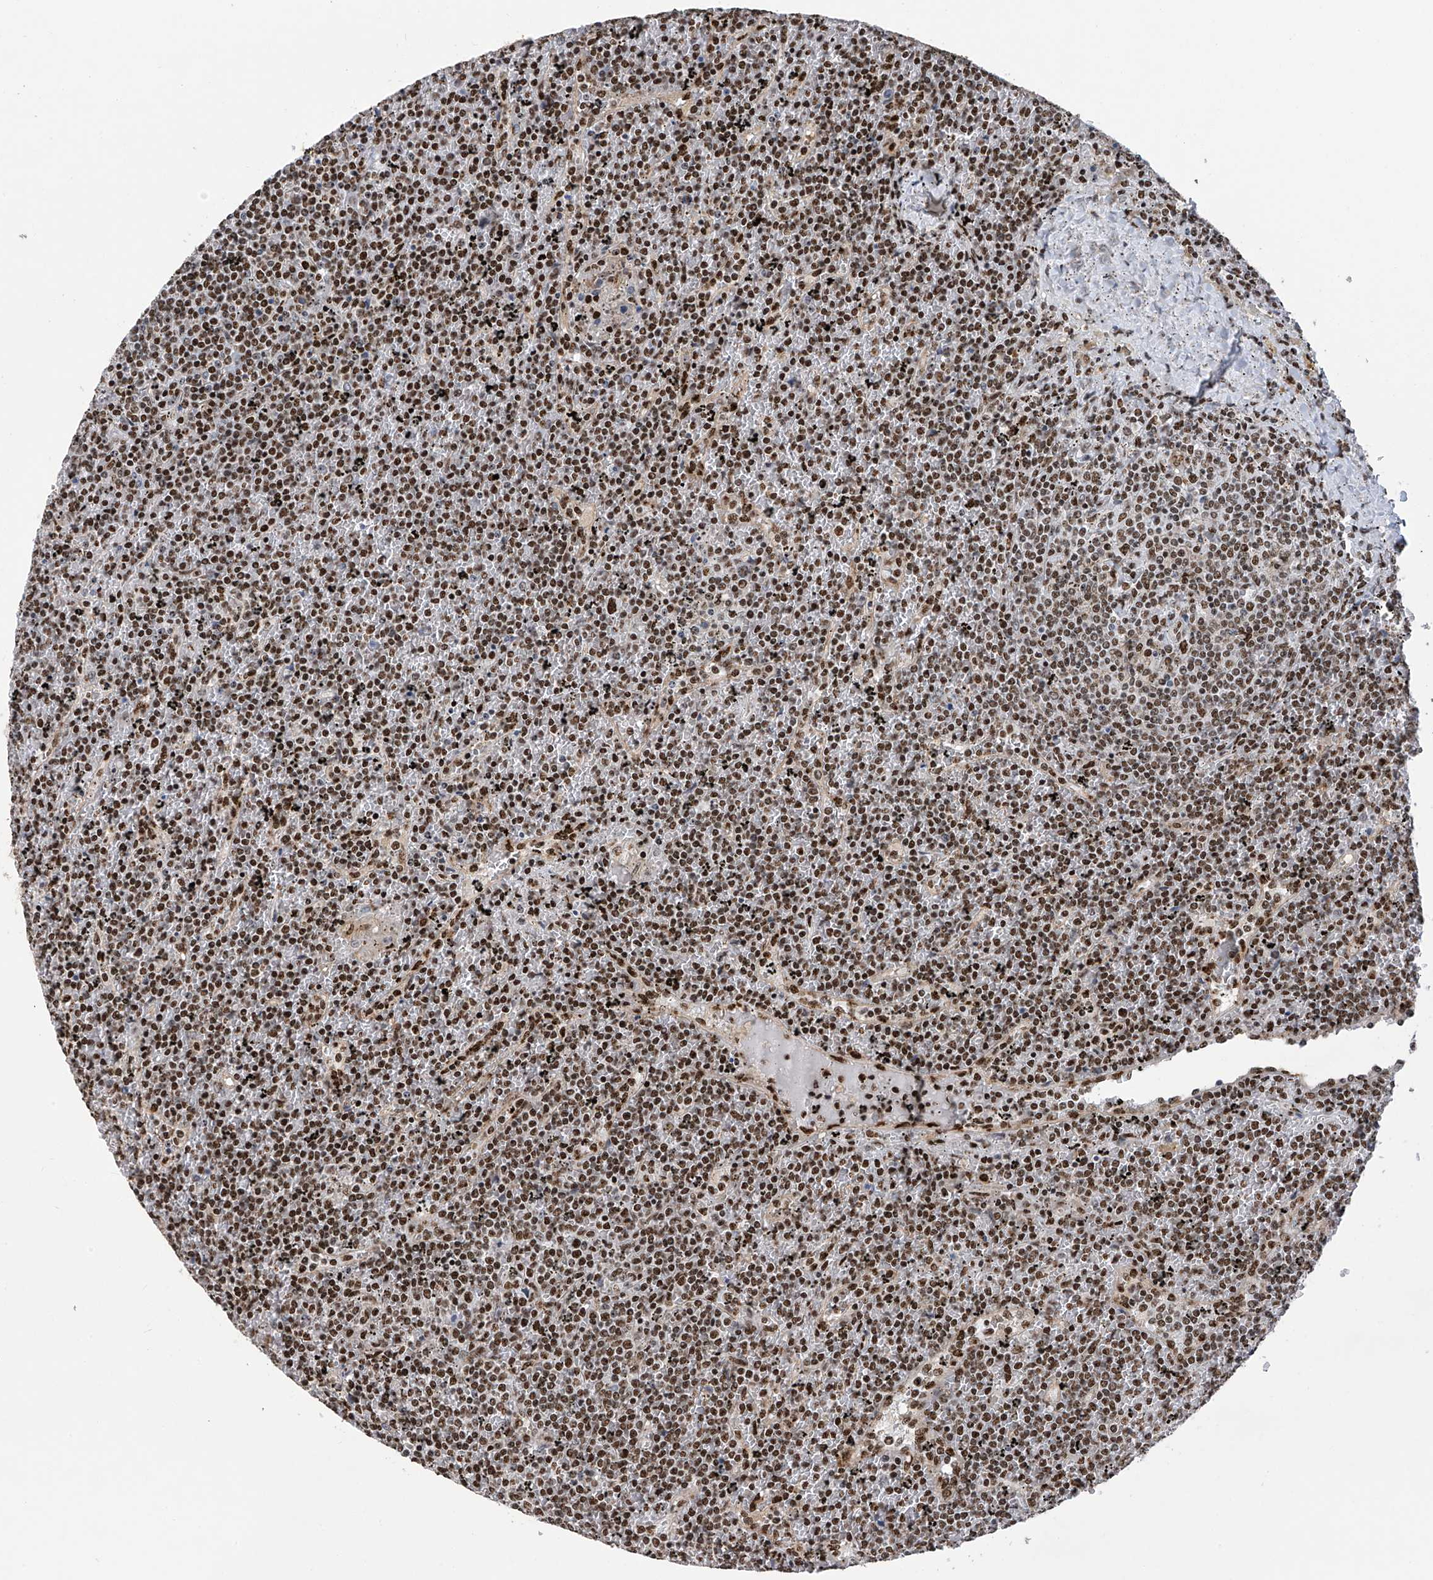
{"staining": {"intensity": "moderate", "quantity": ">75%", "location": "nuclear"}, "tissue": "lymphoma", "cell_type": "Tumor cells", "image_type": "cancer", "snomed": [{"axis": "morphology", "description": "Malignant lymphoma, non-Hodgkin's type, Low grade"}, {"axis": "topography", "description": "Spleen"}], "caption": "This is an image of immunohistochemistry staining of lymphoma, which shows moderate expression in the nuclear of tumor cells.", "gene": "APLF", "patient": {"sex": "female", "age": 19}}